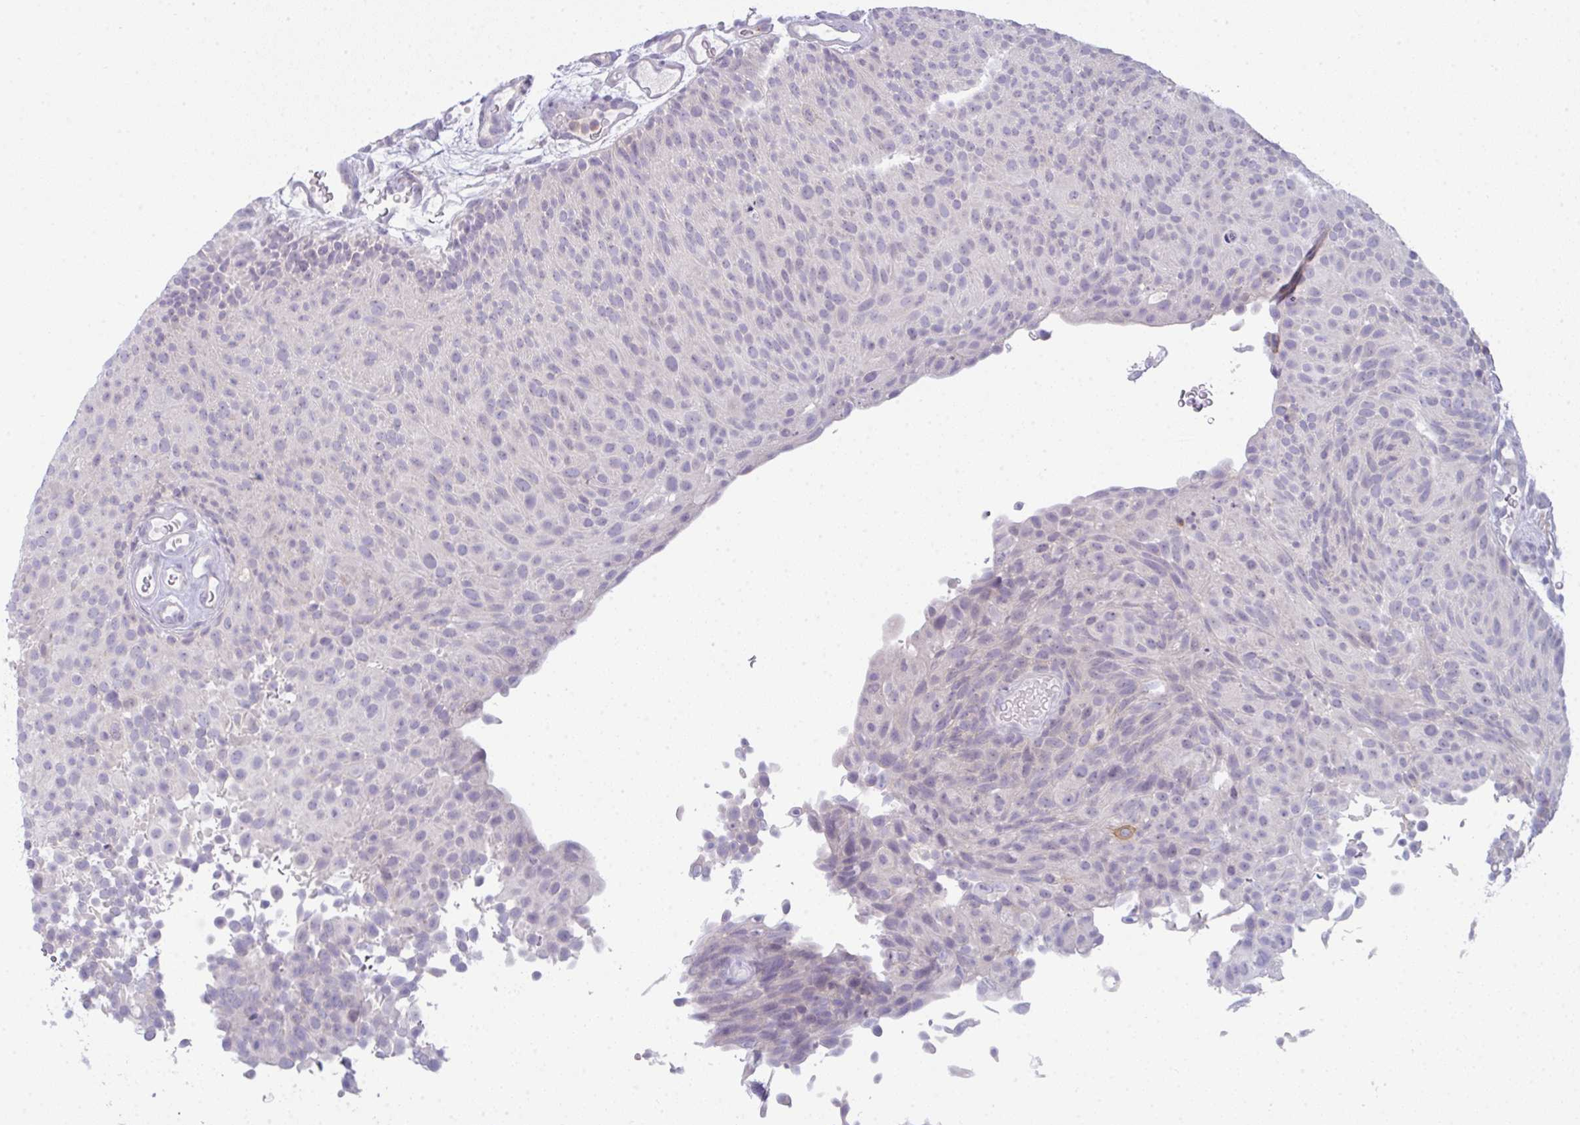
{"staining": {"intensity": "negative", "quantity": "none", "location": "none"}, "tissue": "urothelial cancer", "cell_type": "Tumor cells", "image_type": "cancer", "snomed": [{"axis": "morphology", "description": "Urothelial carcinoma, Low grade"}, {"axis": "topography", "description": "Urinary bladder"}], "caption": "High power microscopy micrograph of an immunohistochemistry (IHC) photomicrograph of low-grade urothelial carcinoma, revealing no significant positivity in tumor cells.", "gene": "CD80", "patient": {"sex": "male", "age": 78}}